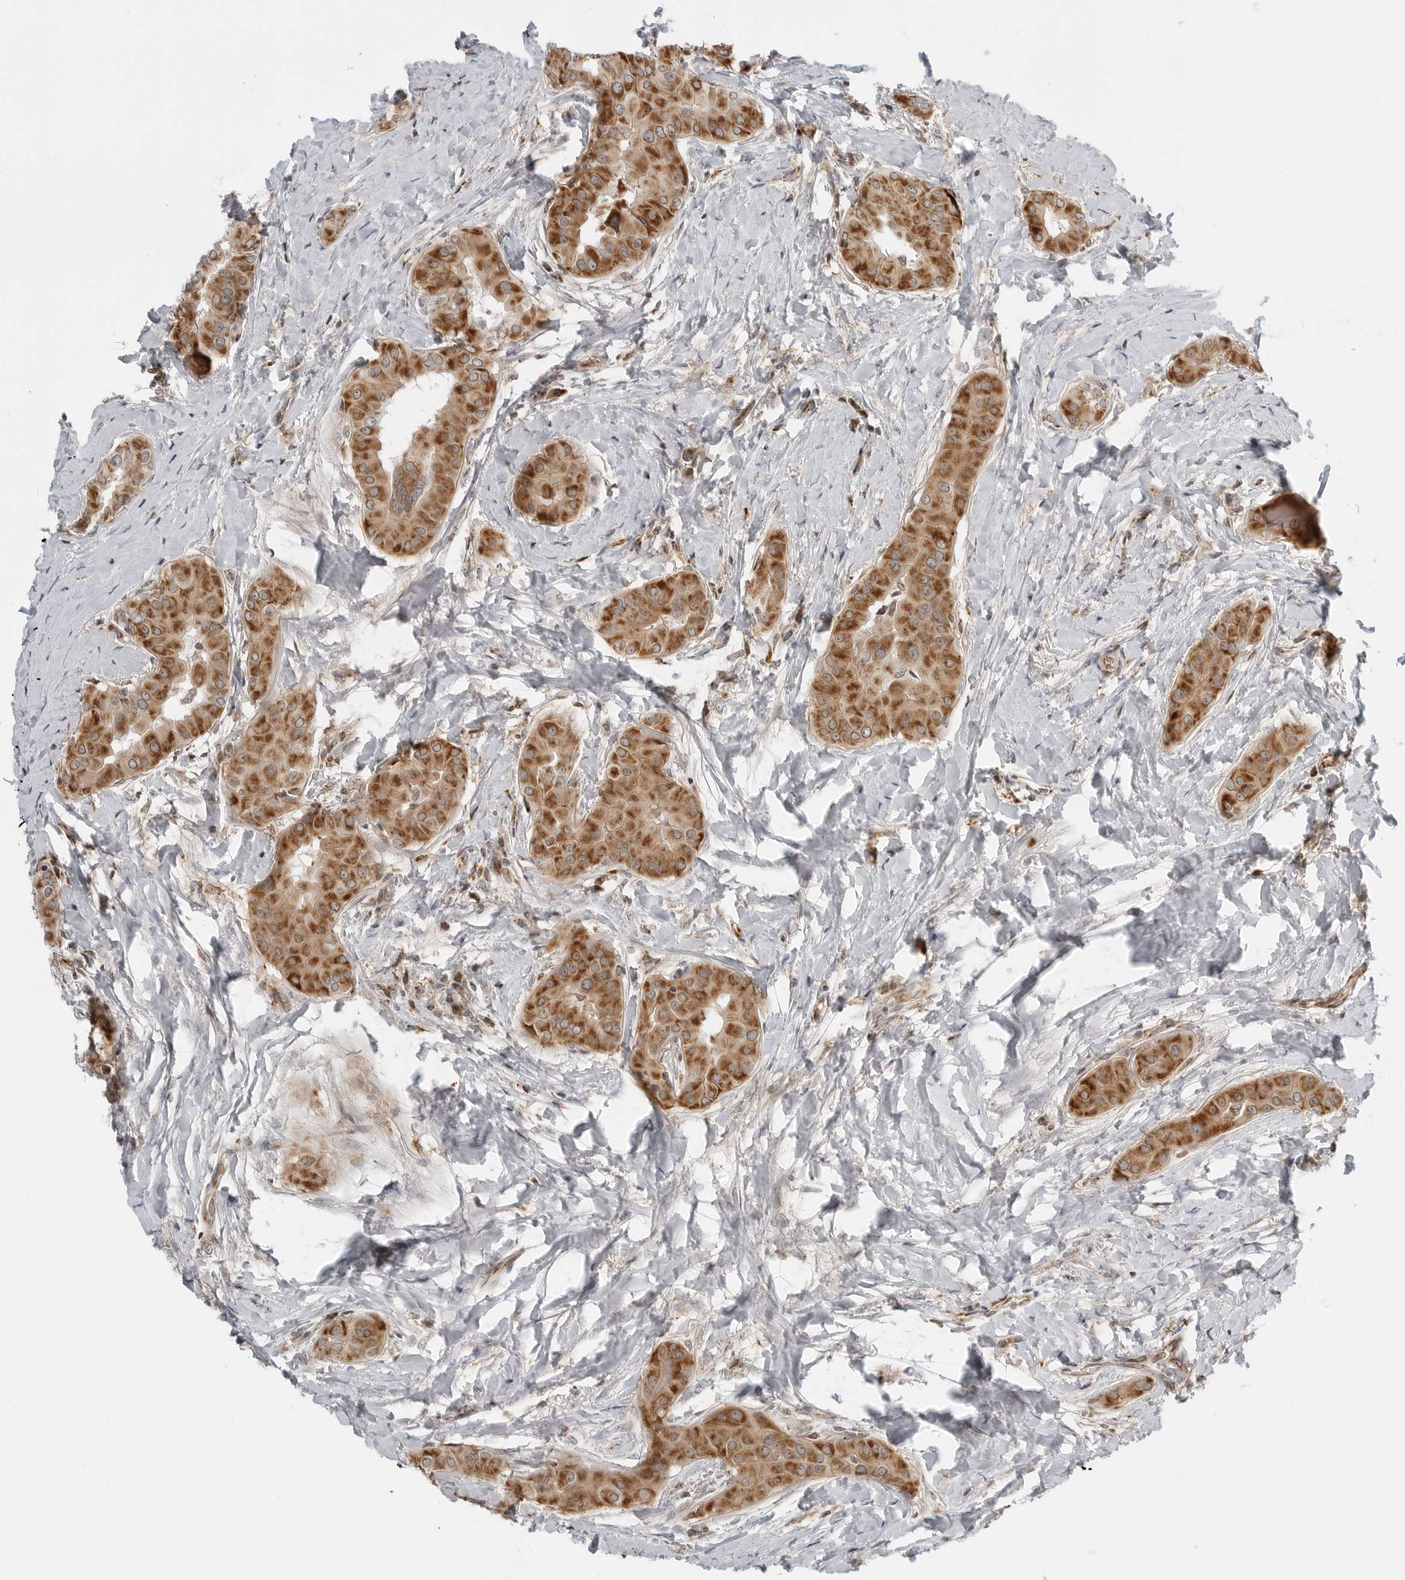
{"staining": {"intensity": "moderate", "quantity": ">75%", "location": "cytoplasmic/membranous"}, "tissue": "thyroid cancer", "cell_type": "Tumor cells", "image_type": "cancer", "snomed": [{"axis": "morphology", "description": "Papillary adenocarcinoma, NOS"}, {"axis": "topography", "description": "Thyroid gland"}], "caption": "Tumor cells reveal medium levels of moderate cytoplasmic/membranous staining in about >75% of cells in human thyroid cancer.", "gene": "PEX2", "patient": {"sex": "male", "age": 33}}